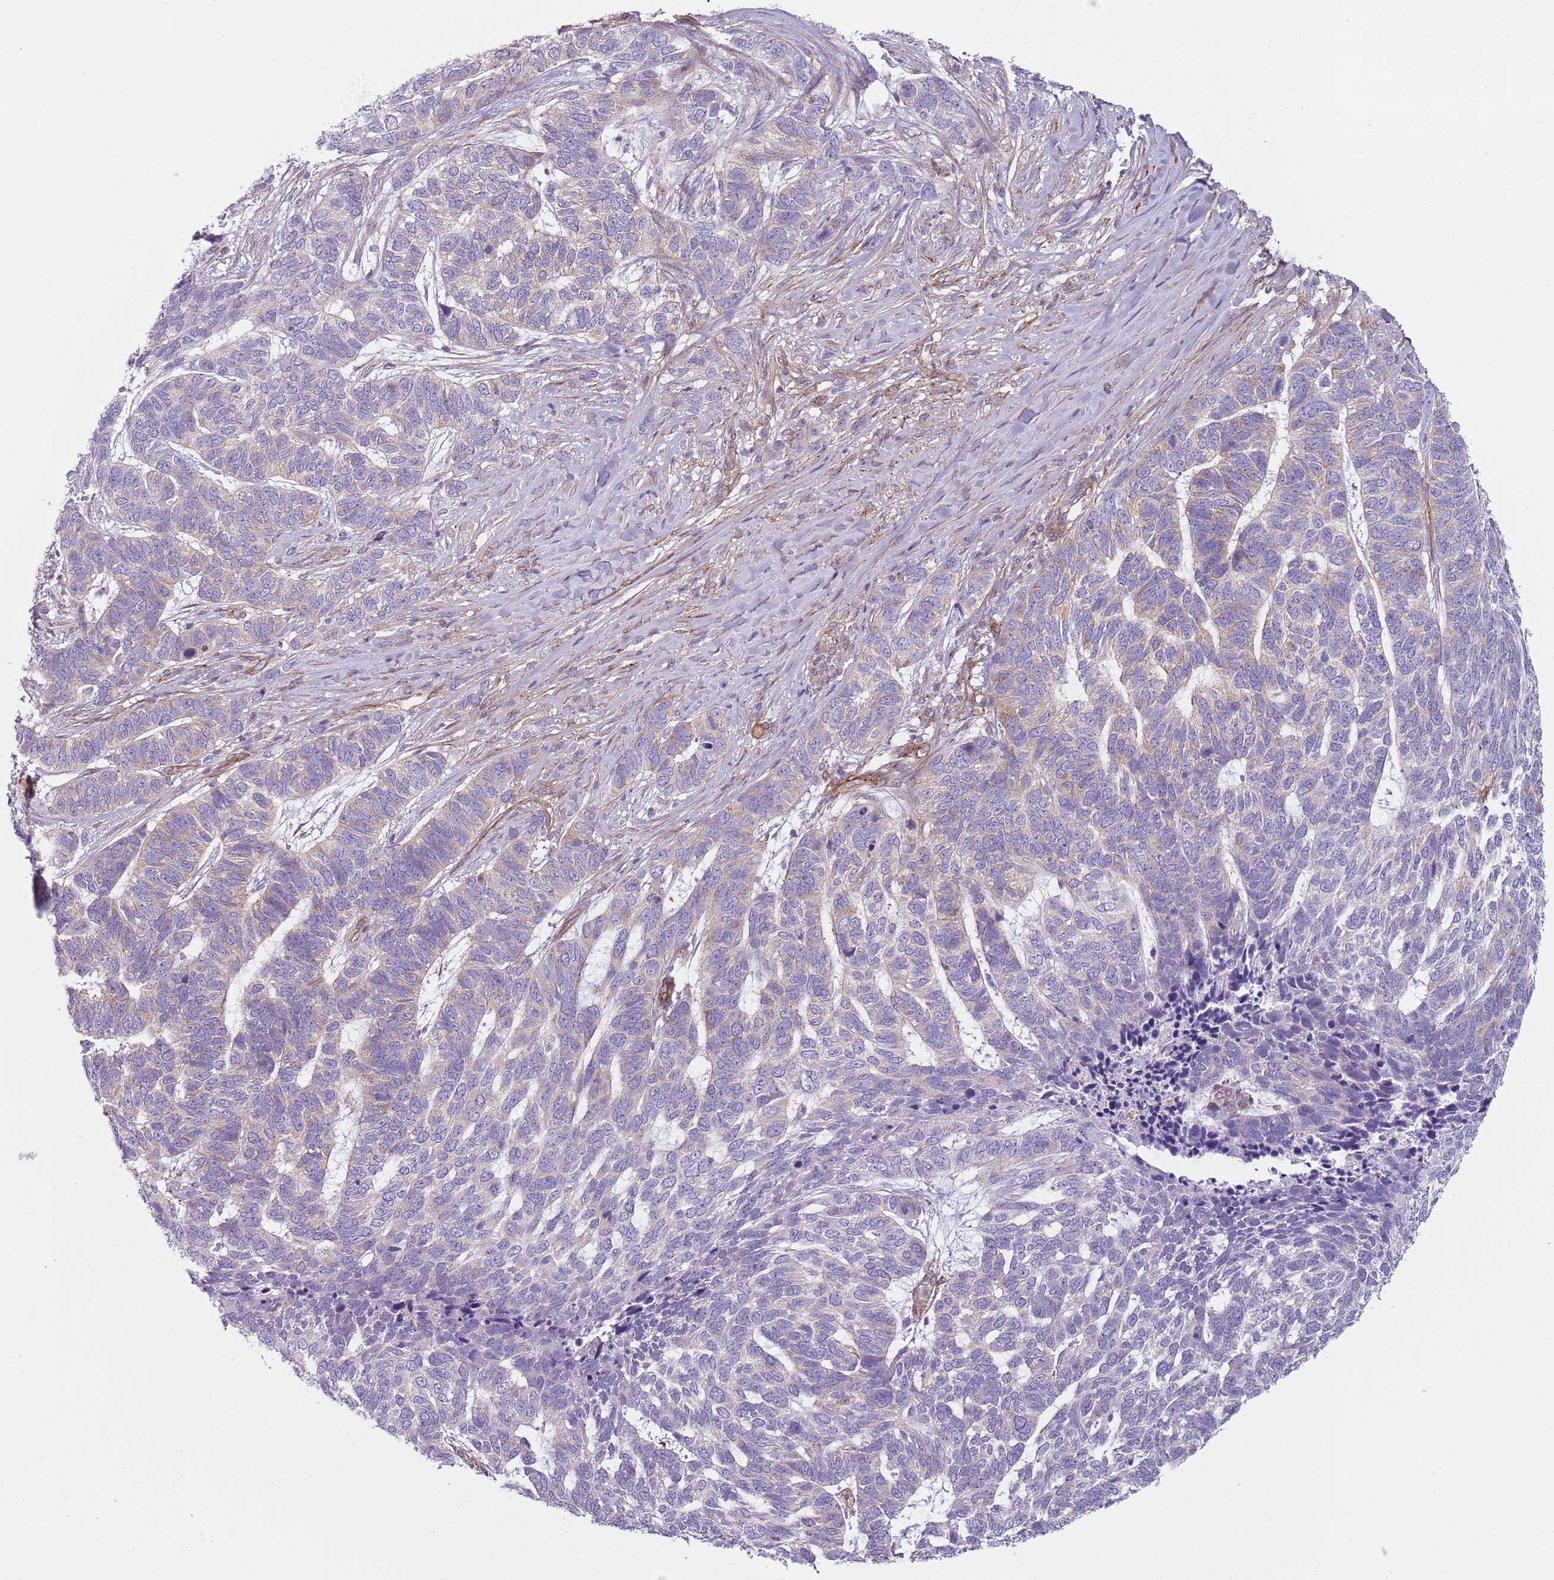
{"staining": {"intensity": "negative", "quantity": "none", "location": "none"}, "tissue": "skin cancer", "cell_type": "Tumor cells", "image_type": "cancer", "snomed": [{"axis": "morphology", "description": "Basal cell carcinoma"}, {"axis": "topography", "description": "Skin"}], "caption": "Protein analysis of skin cancer displays no significant positivity in tumor cells. (Brightfield microscopy of DAB (3,3'-diaminobenzidine) IHC at high magnification).", "gene": "SNX1", "patient": {"sex": "female", "age": 65}}